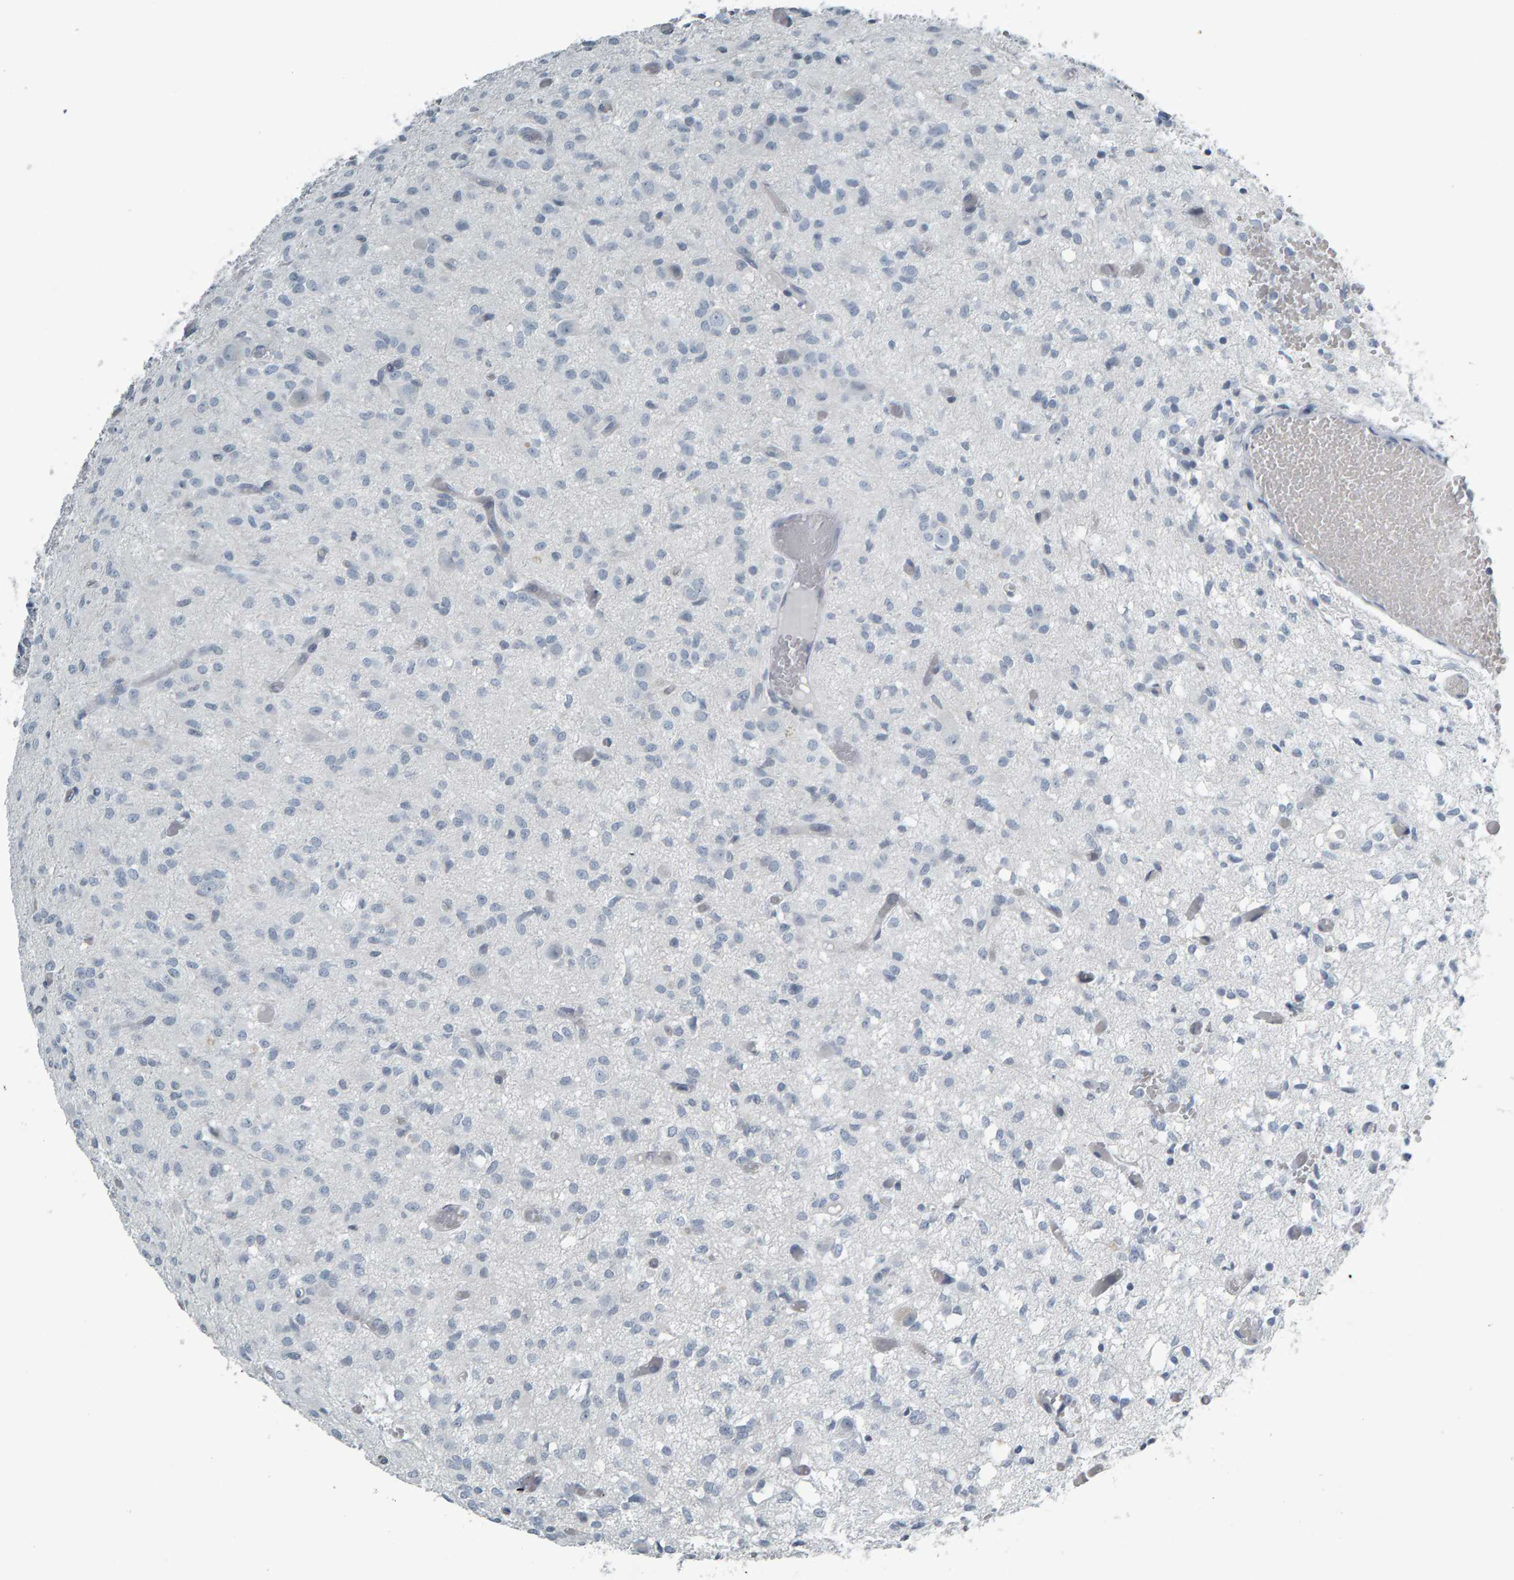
{"staining": {"intensity": "negative", "quantity": "none", "location": "none"}, "tissue": "glioma", "cell_type": "Tumor cells", "image_type": "cancer", "snomed": [{"axis": "morphology", "description": "Glioma, malignant, High grade"}, {"axis": "topography", "description": "Brain"}], "caption": "Malignant glioma (high-grade) stained for a protein using immunohistochemistry (IHC) displays no staining tumor cells.", "gene": "PYY", "patient": {"sex": "female", "age": 59}}